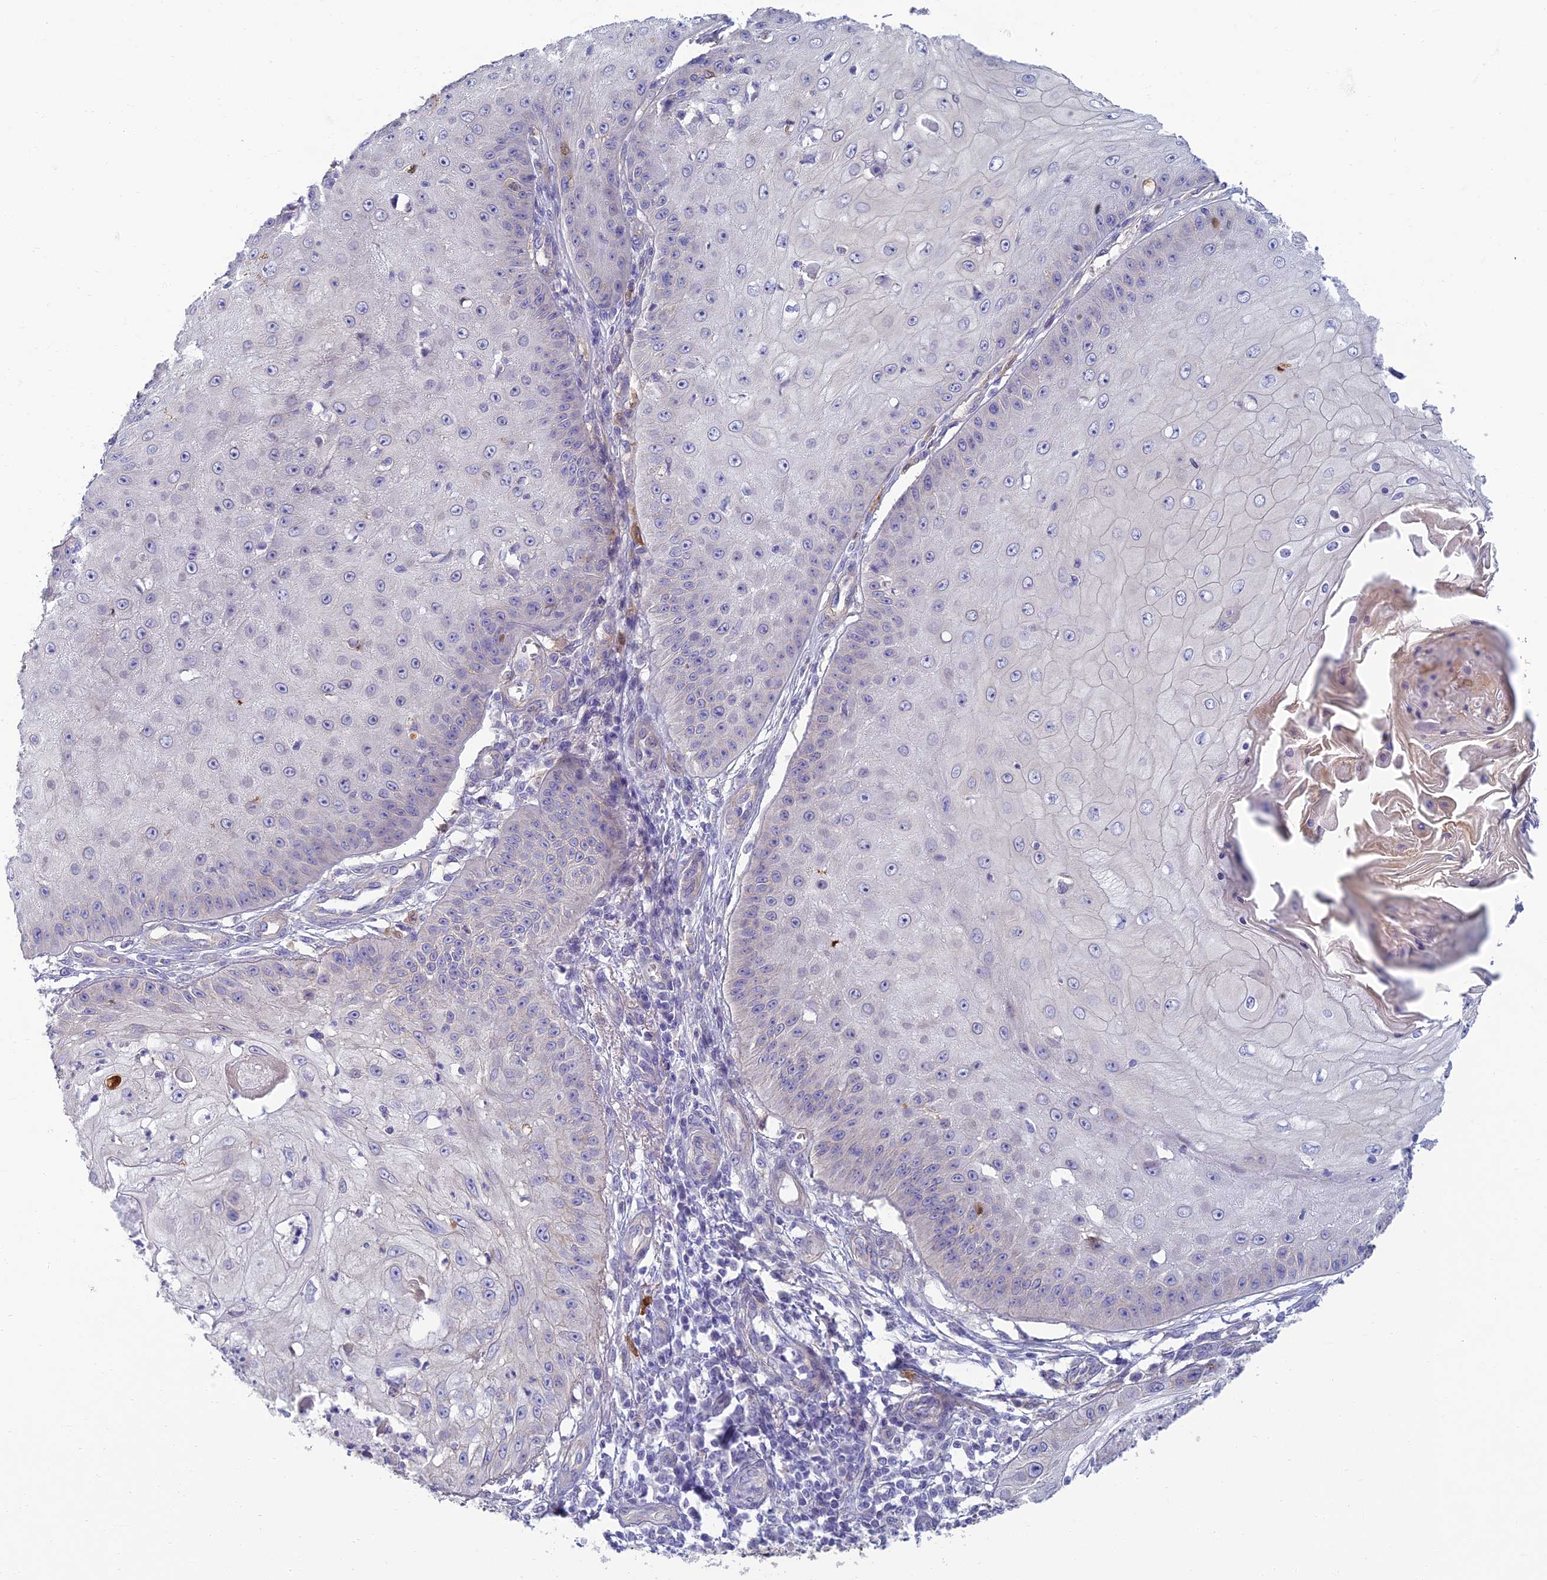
{"staining": {"intensity": "negative", "quantity": "none", "location": "none"}, "tissue": "skin cancer", "cell_type": "Tumor cells", "image_type": "cancer", "snomed": [{"axis": "morphology", "description": "Squamous cell carcinoma, NOS"}, {"axis": "topography", "description": "Skin"}], "caption": "This histopathology image is of skin cancer (squamous cell carcinoma) stained with immunohistochemistry to label a protein in brown with the nuclei are counter-stained blue. There is no positivity in tumor cells.", "gene": "NEURL1", "patient": {"sex": "male", "age": 70}}